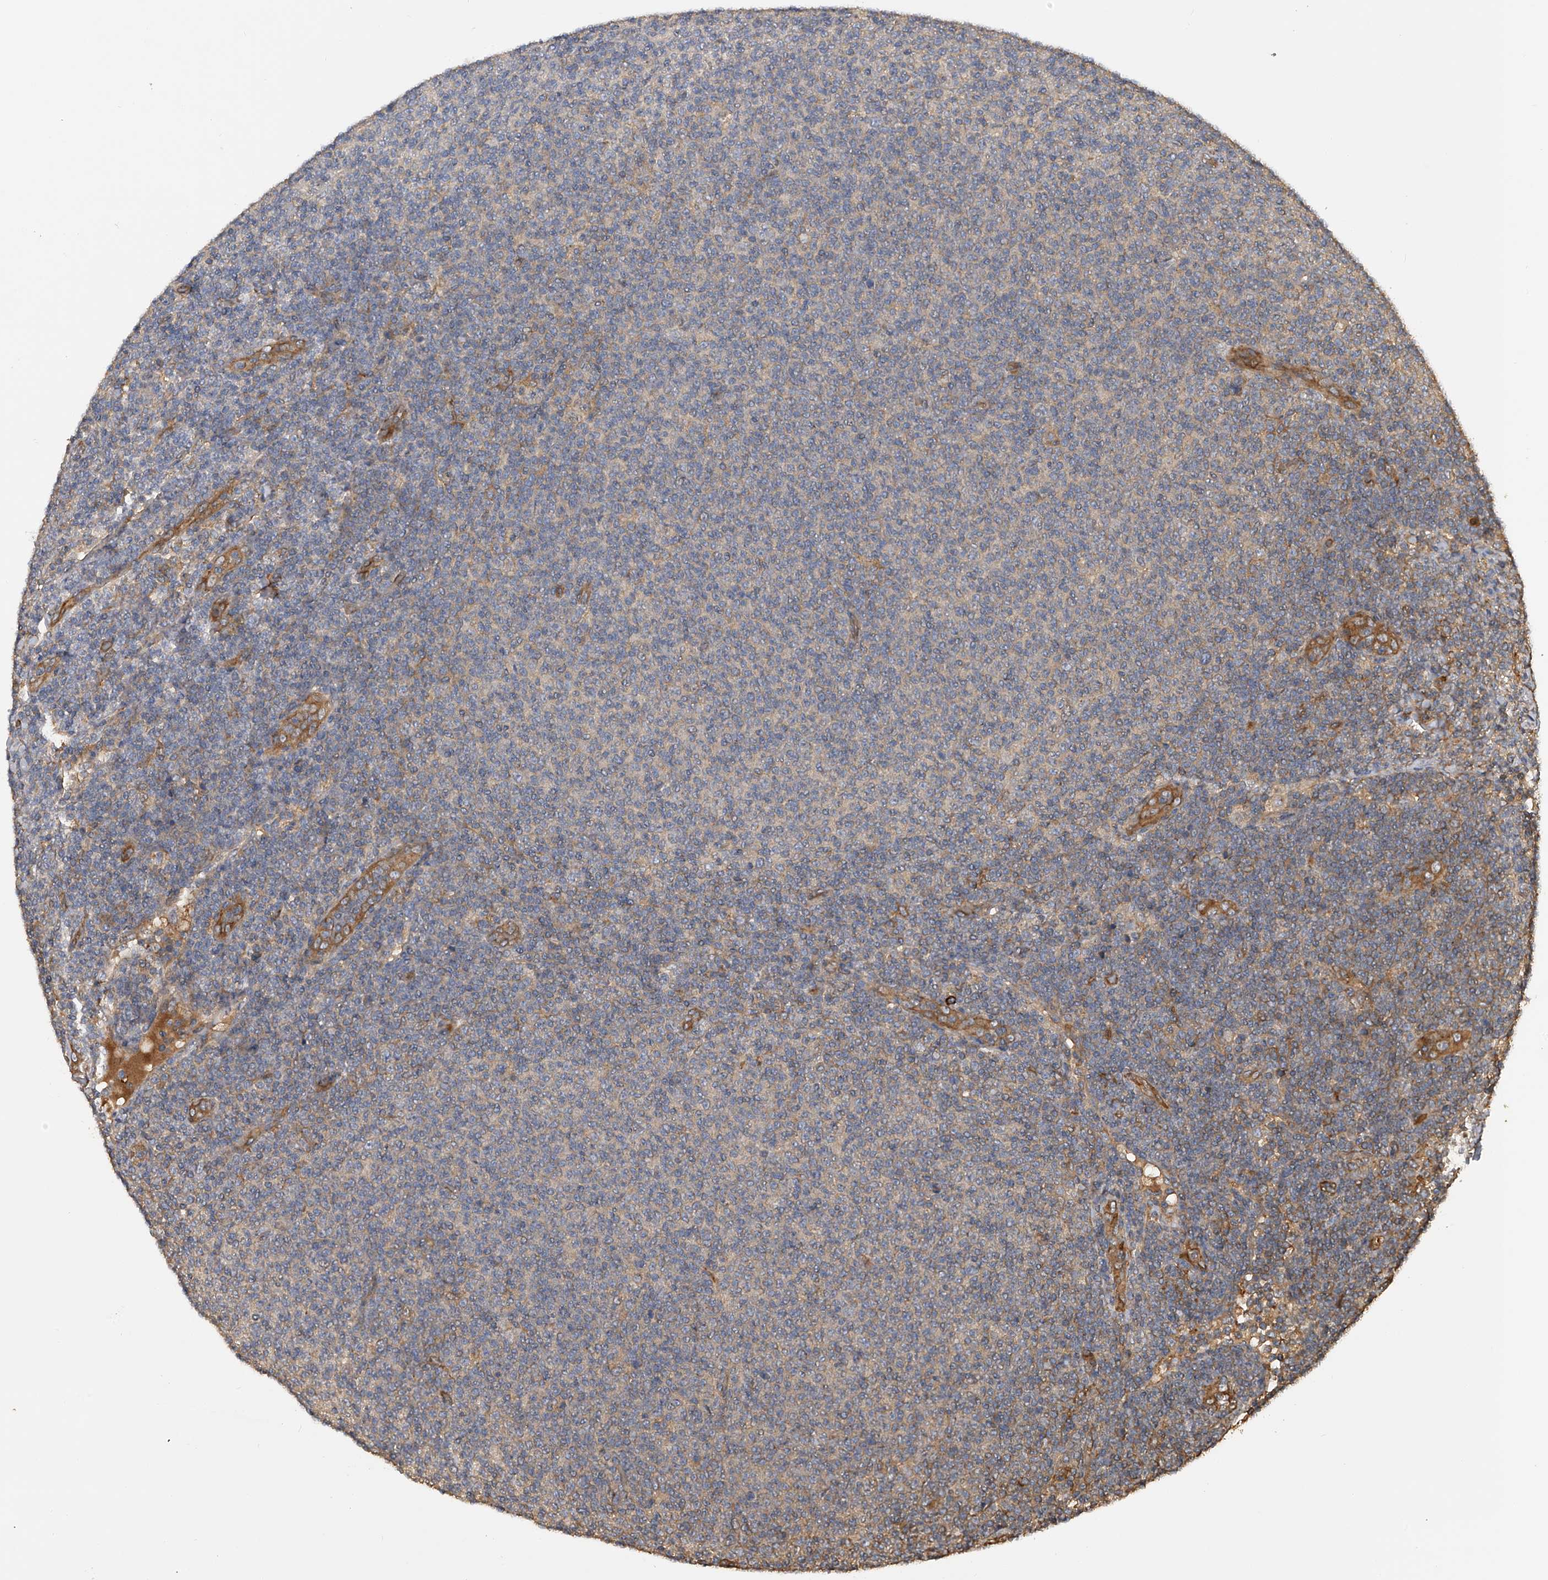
{"staining": {"intensity": "negative", "quantity": "none", "location": "none"}, "tissue": "lymphoma", "cell_type": "Tumor cells", "image_type": "cancer", "snomed": [{"axis": "morphology", "description": "Malignant lymphoma, non-Hodgkin's type, Low grade"}, {"axis": "topography", "description": "Lymph node"}], "caption": "This micrograph is of malignant lymphoma, non-Hodgkin's type (low-grade) stained with IHC to label a protein in brown with the nuclei are counter-stained blue. There is no positivity in tumor cells. The staining is performed using DAB brown chromogen with nuclei counter-stained in using hematoxylin.", "gene": "PTPRA", "patient": {"sex": "male", "age": 66}}